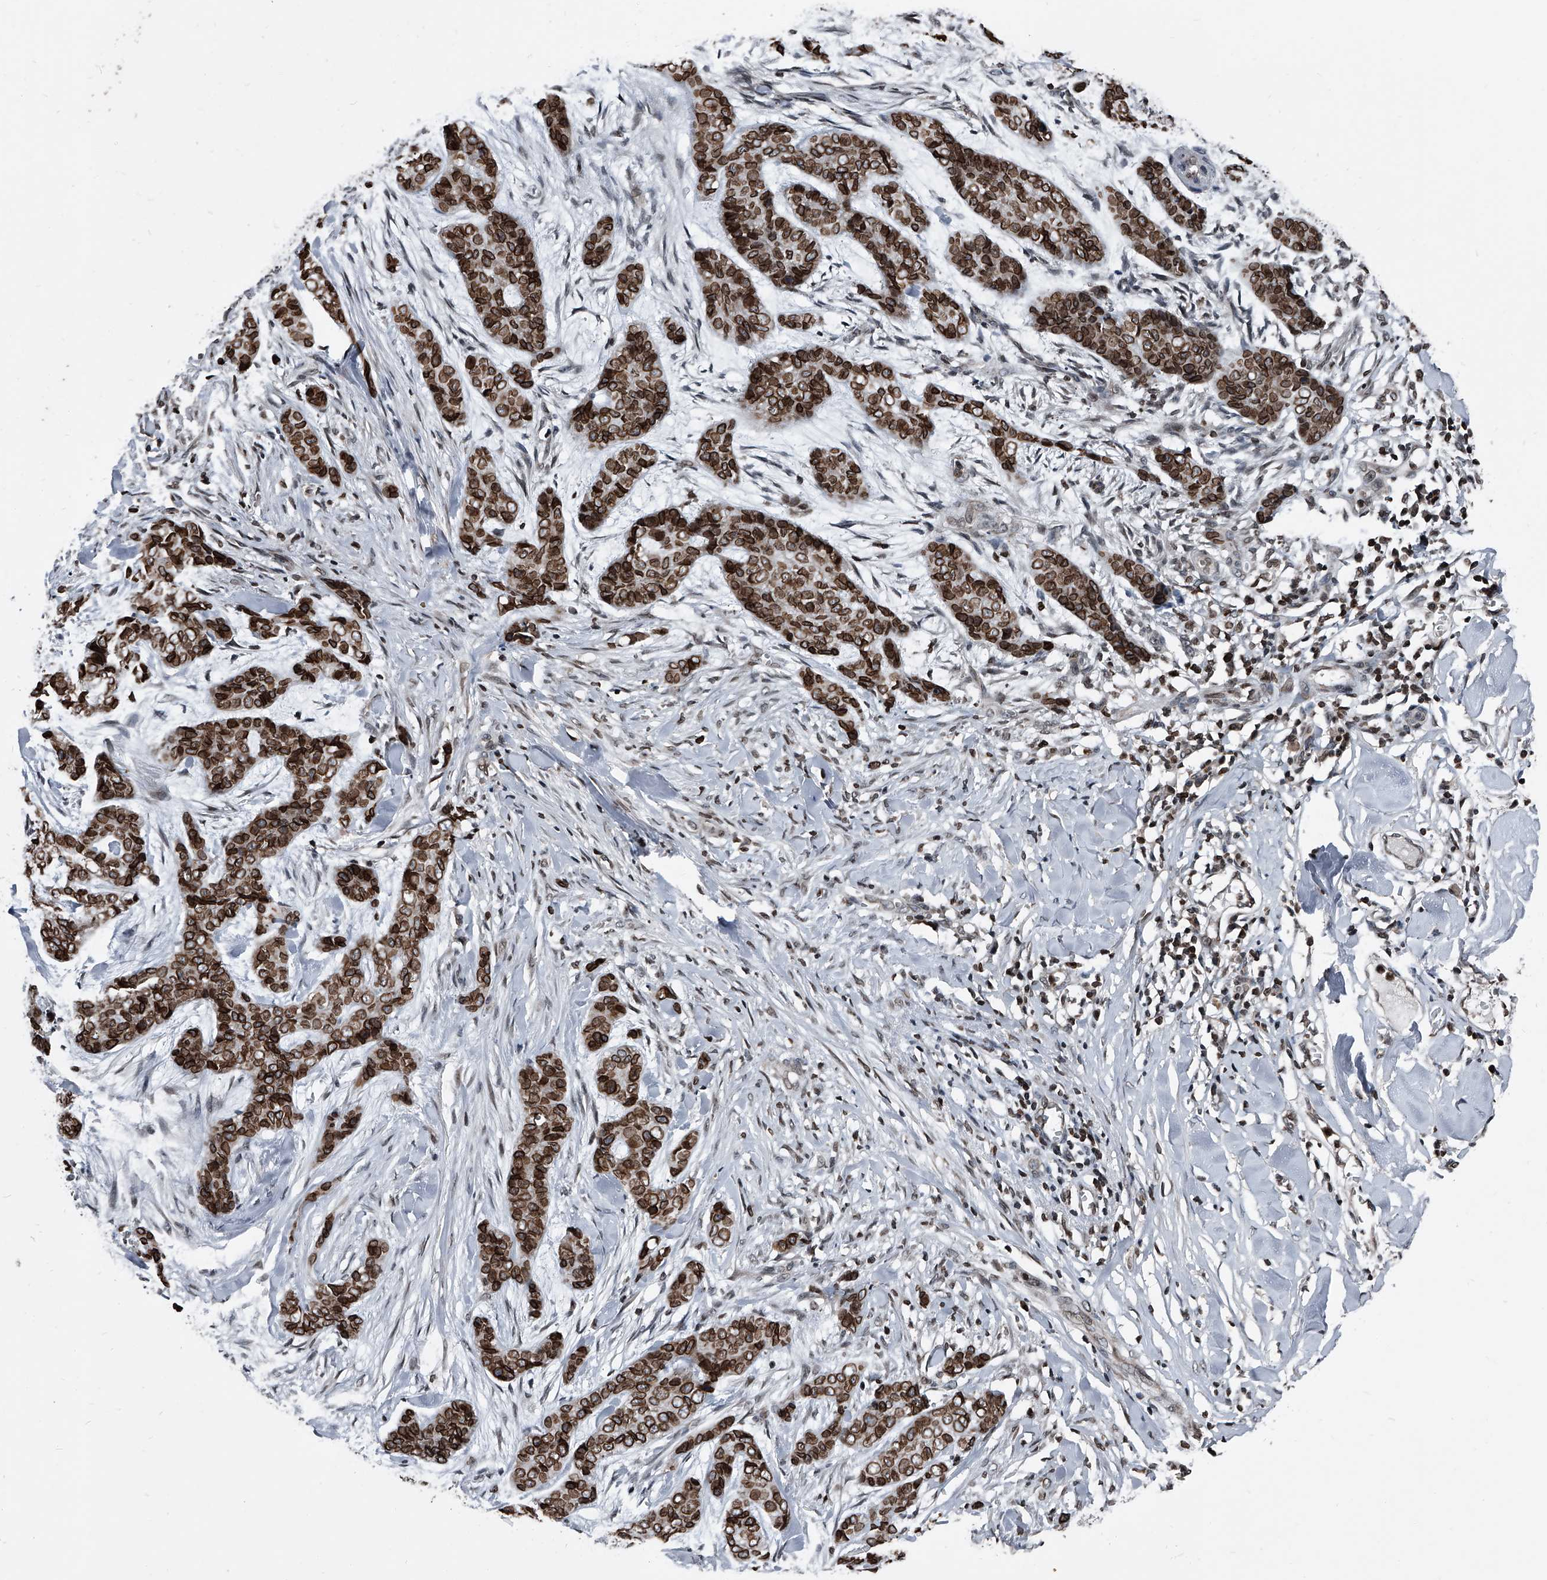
{"staining": {"intensity": "strong", "quantity": ">75%", "location": "cytoplasmic/membranous,nuclear"}, "tissue": "skin cancer", "cell_type": "Tumor cells", "image_type": "cancer", "snomed": [{"axis": "morphology", "description": "Basal cell carcinoma"}, {"axis": "topography", "description": "Skin"}], "caption": "Immunohistochemistry histopathology image of neoplastic tissue: human skin cancer stained using immunohistochemistry demonstrates high levels of strong protein expression localized specifically in the cytoplasmic/membranous and nuclear of tumor cells, appearing as a cytoplasmic/membranous and nuclear brown color.", "gene": "PHF20", "patient": {"sex": "female", "age": 64}}